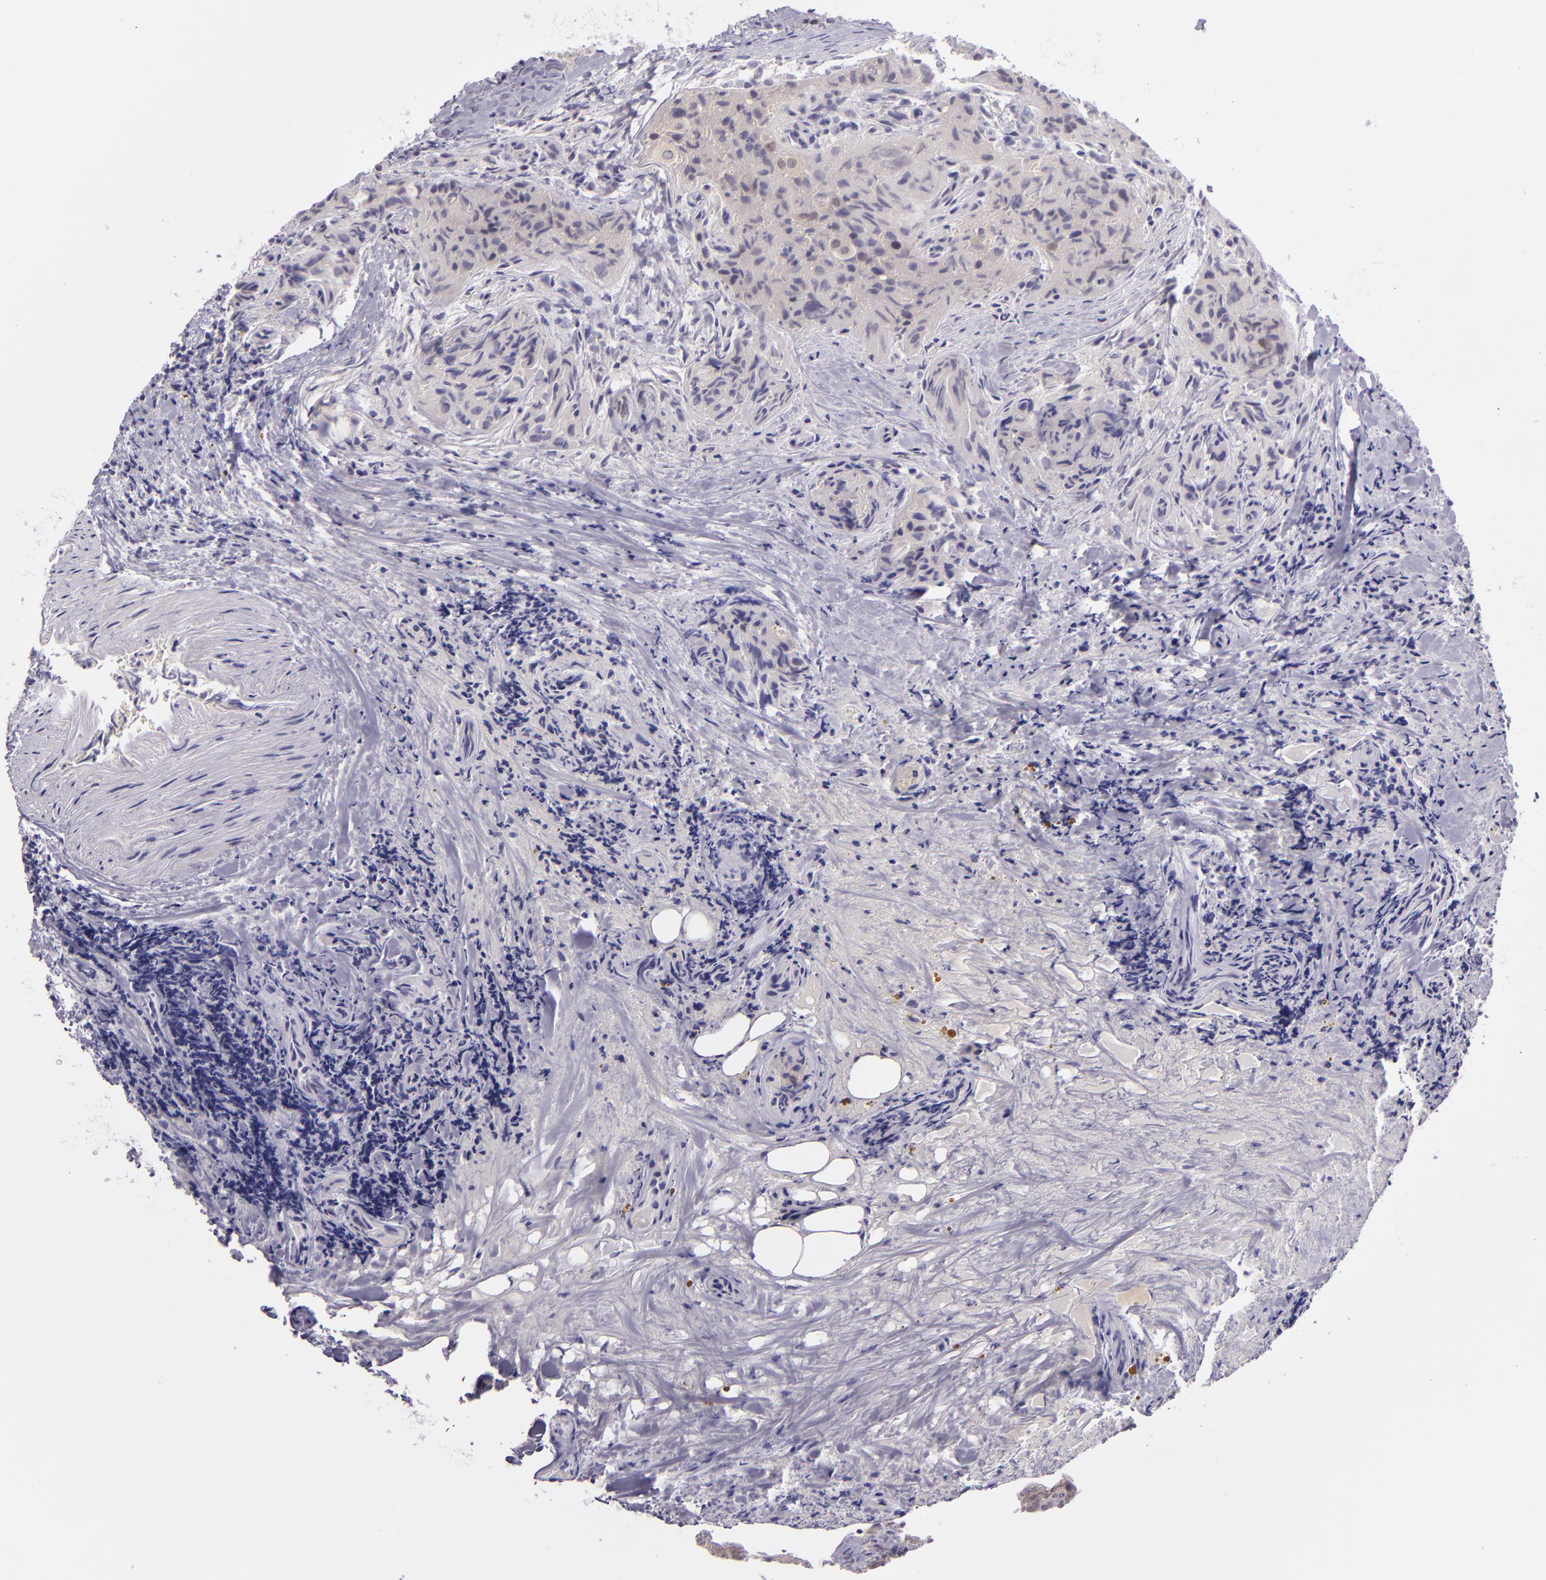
{"staining": {"intensity": "negative", "quantity": "none", "location": "none"}, "tissue": "thyroid cancer", "cell_type": "Tumor cells", "image_type": "cancer", "snomed": [{"axis": "morphology", "description": "Papillary adenocarcinoma, NOS"}, {"axis": "topography", "description": "Thyroid gland"}], "caption": "Image shows no significant protein expression in tumor cells of papillary adenocarcinoma (thyroid).", "gene": "CSE1L", "patient": {"sex": "female", "age": 71}}